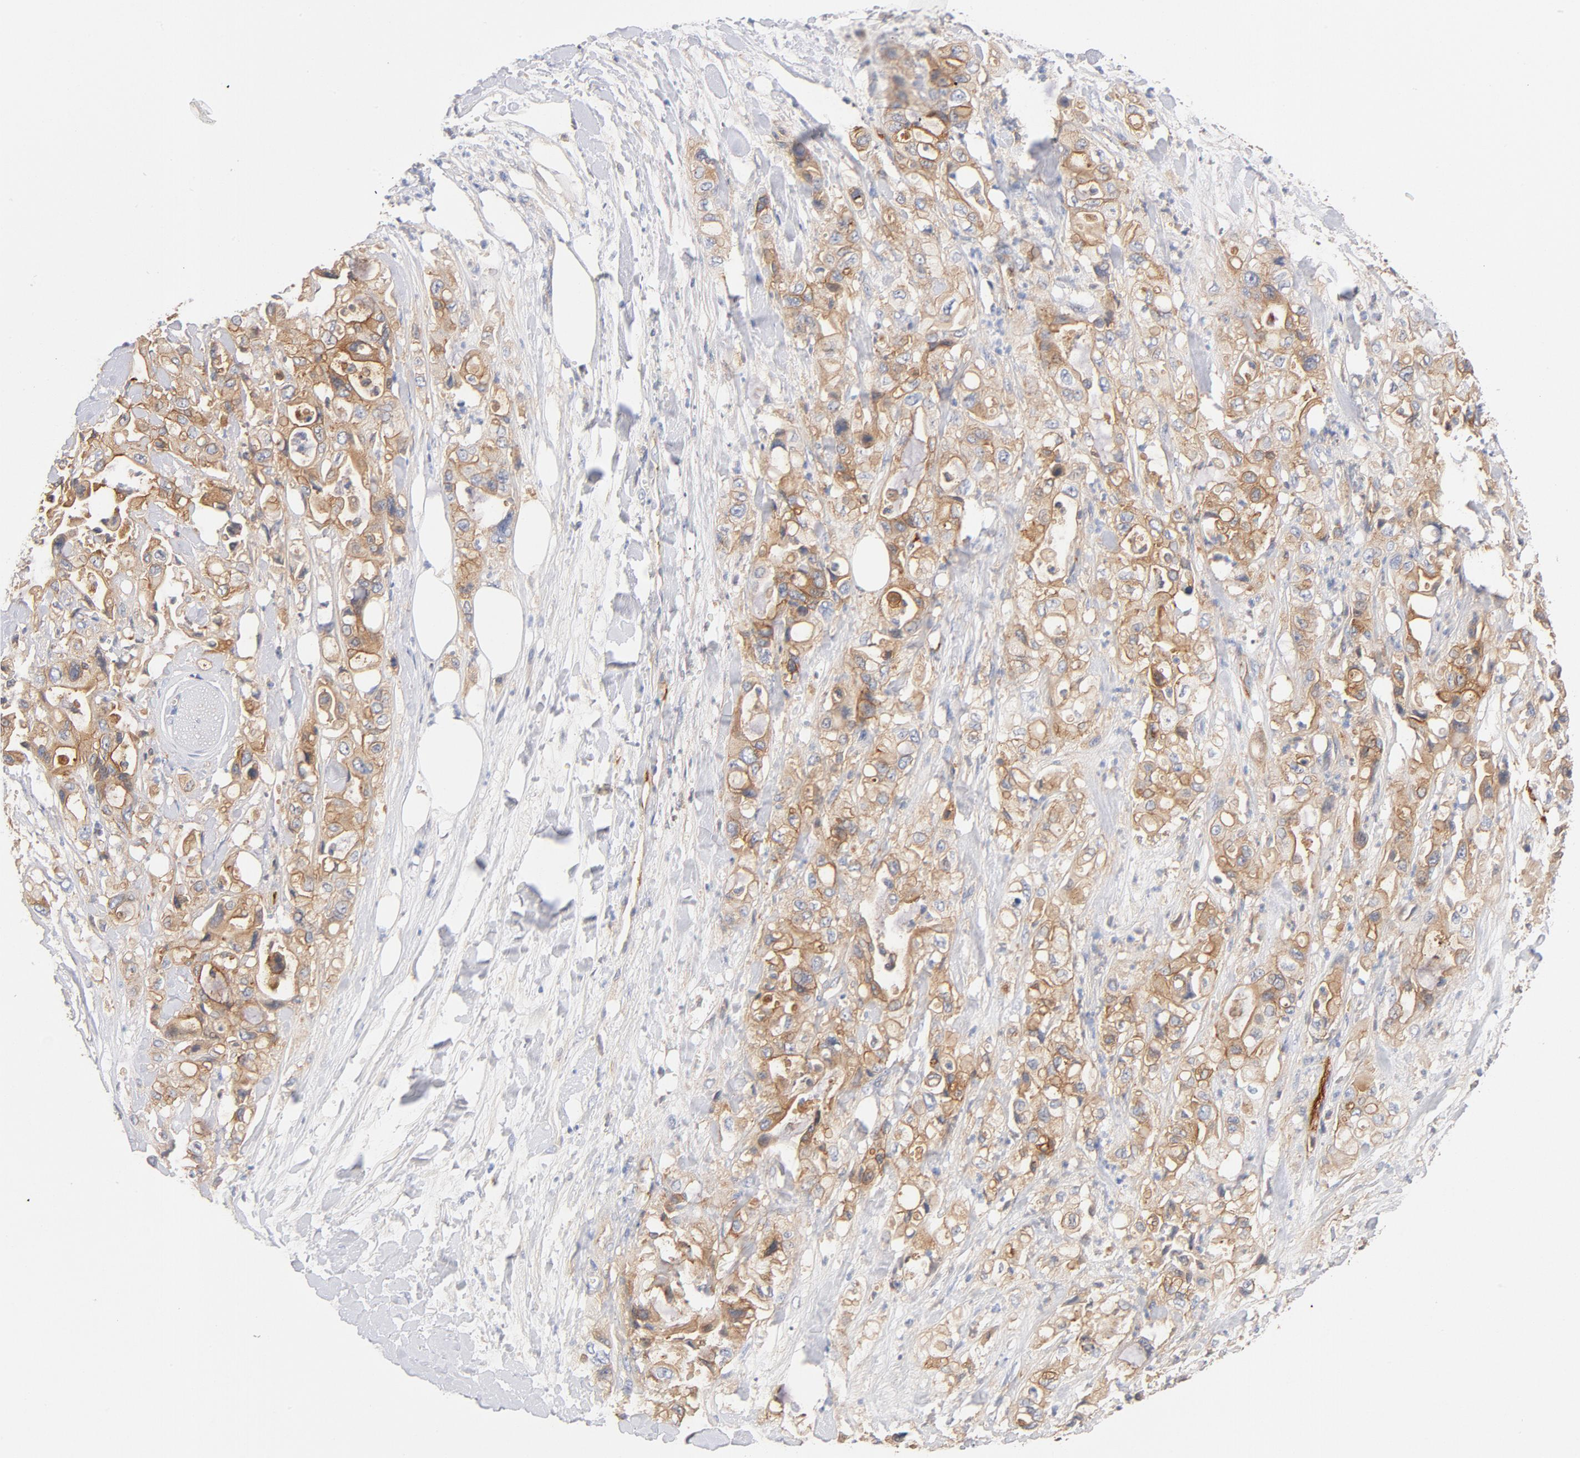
{"staining": {"intensity": "moderate", "quantity": ">75%", "location": "cytoplasmic/membranous"}, "tissue": "pancreatic cancer", "cell_type": "Tumor cells", "image_type": "cancer", "snomed": [{"axis": "morphology", "description": "Adenocarcinoma, NOS"}, {"axis": "topography", "description": "Pancreas"}], "caption": "About >75% of tumor cells in human pancreatic cancer reveal moderate cytoplasmic/membranous protein staining as visualized by brown immunohistochemical staining.", "gene": "SRC", "patient": {"sex": "male", "age": 70}}